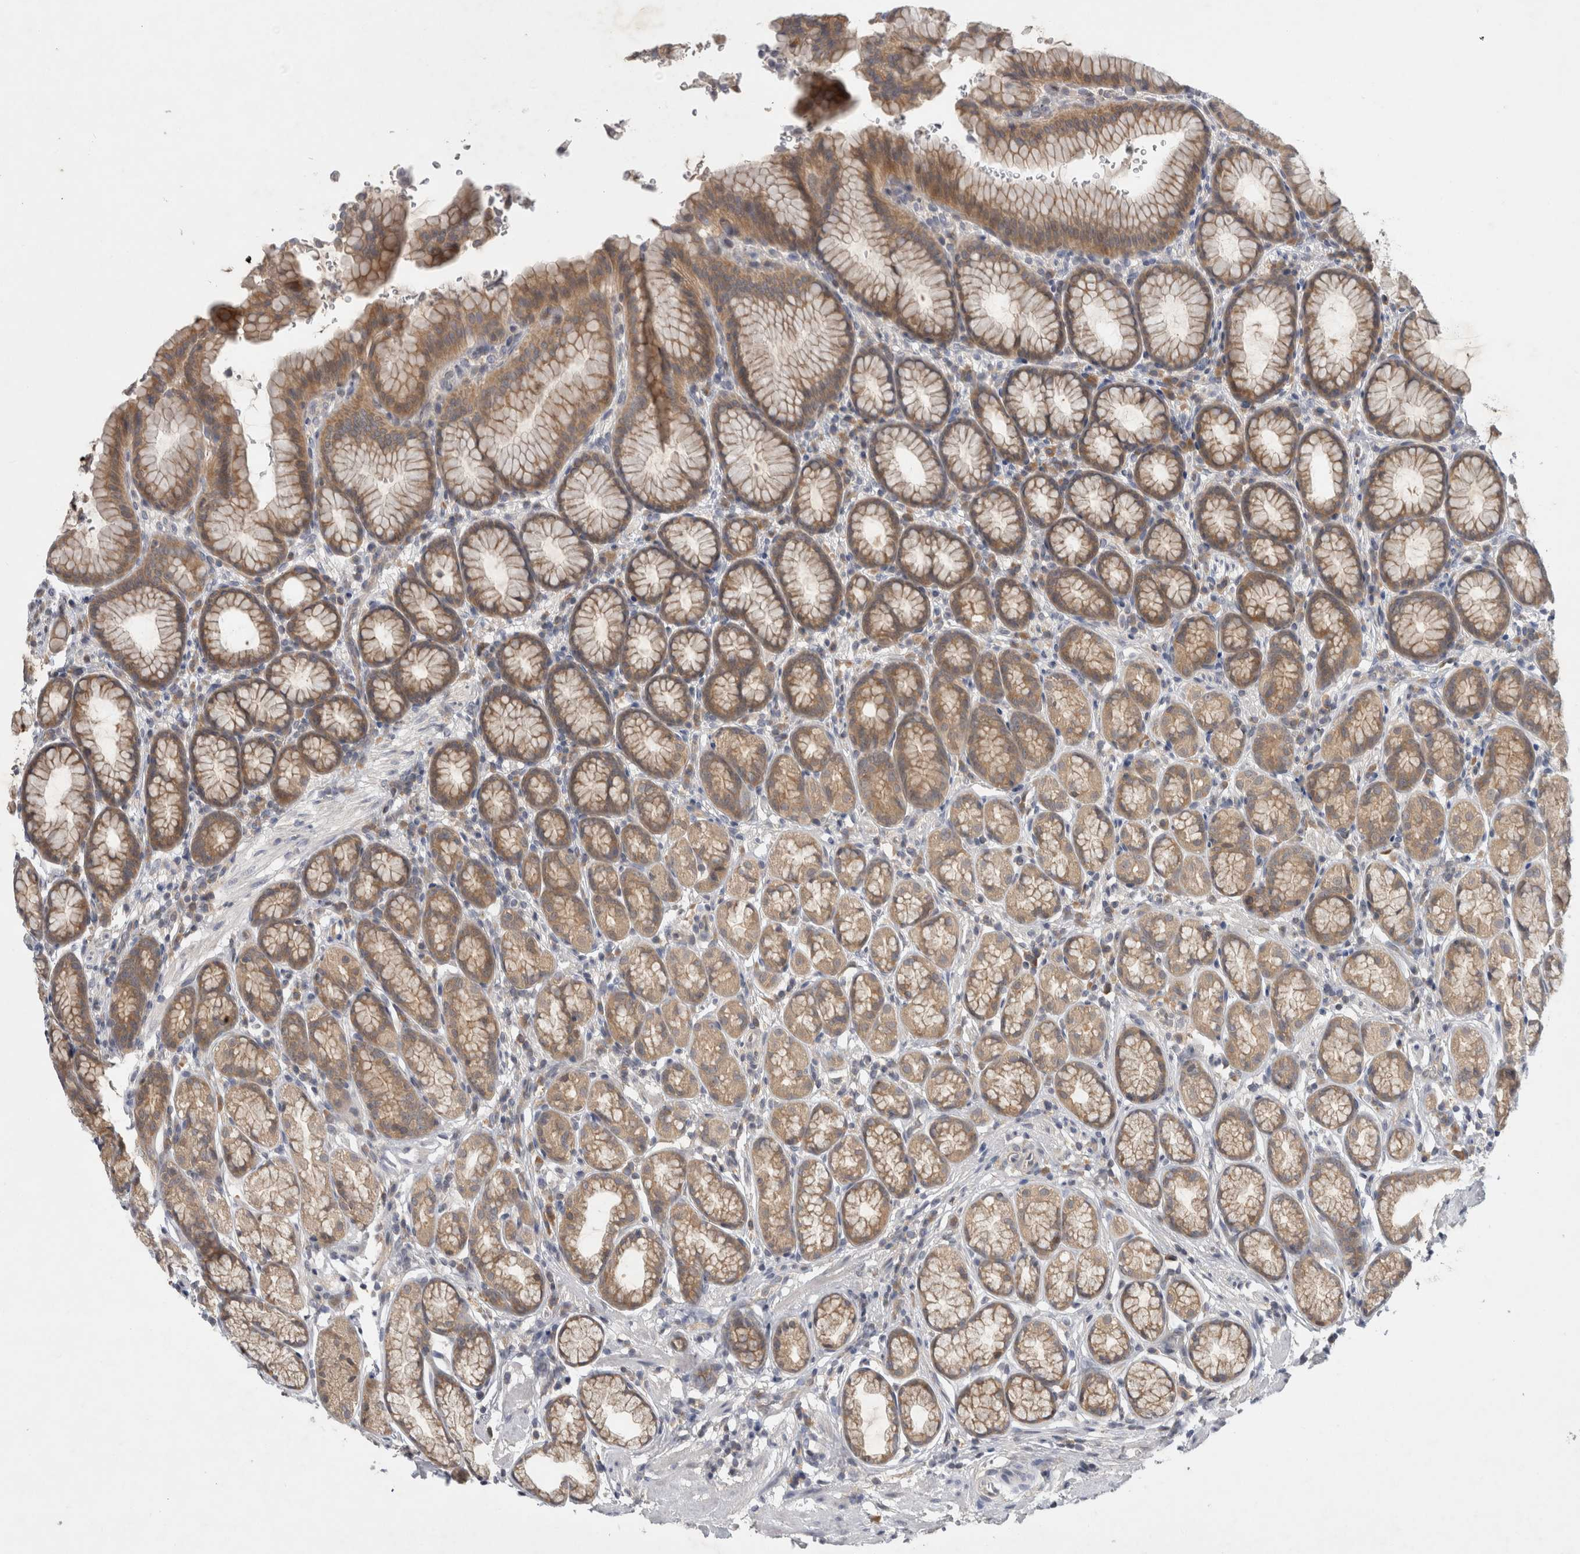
{"staining": {"intensity": "moderate", "quantity": ">75%", "location": "cytoplasmic/membranous"}, "tissue": "stomach", "cell_type": "Glandular cells", "image_type": "normal", "snomed": [{"axis": "morphology", "description": "Normal tissue, NOS"}, {"axis": "topography", "description": "Stomach"}], "caption": "Protein analysis of unremarkable stomach exhibits moderate cytoplasmic/membranous expression in approximately >75% of glandular cells. Nuclei are stained in blue.", "gene": "AASDHPPT", "patient": {"sex": "male", "age": 42}}